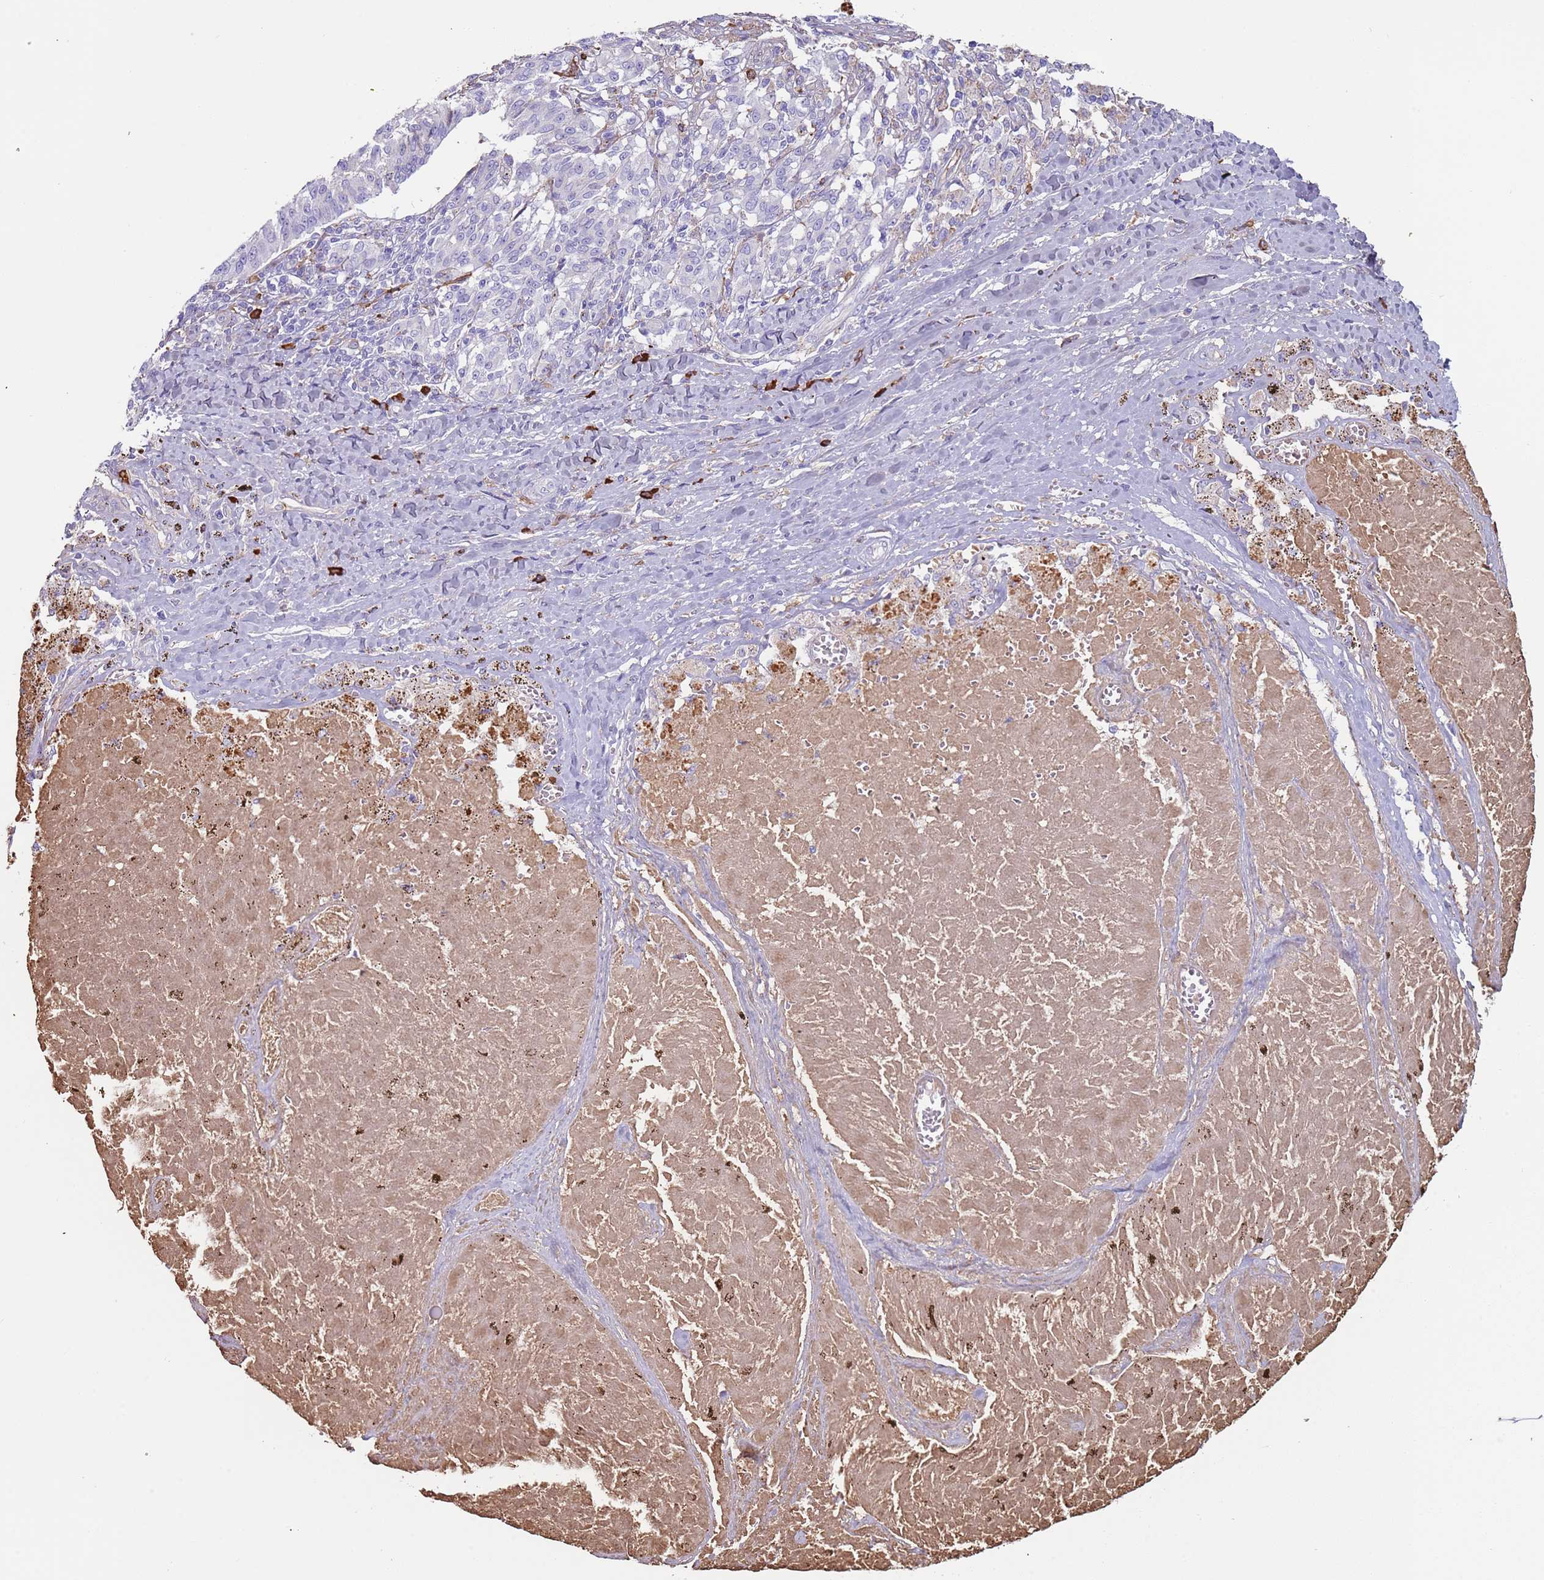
{"staining": {"intensity": "negative", "quantity": "none", "location": "none"}, "tissue": "melanoma", "cell_type": "Tumor cells", "image_type": "cancer", "snomed": [{"axis": "morphology", "description": "Malignant melanoma, NOS"}, {"axis": "topography", "description": "Skin"}], "caption": "A photomicrograph of malignant melanoma stained for a protein exhibits no brown staining in tumor cells. The staining is performed using DAB brown chromogen with nuclei counter-stained in using hematoxylin.", "gene": "CYSLTR2", "patient": {"sex": "female", "age": 72}}